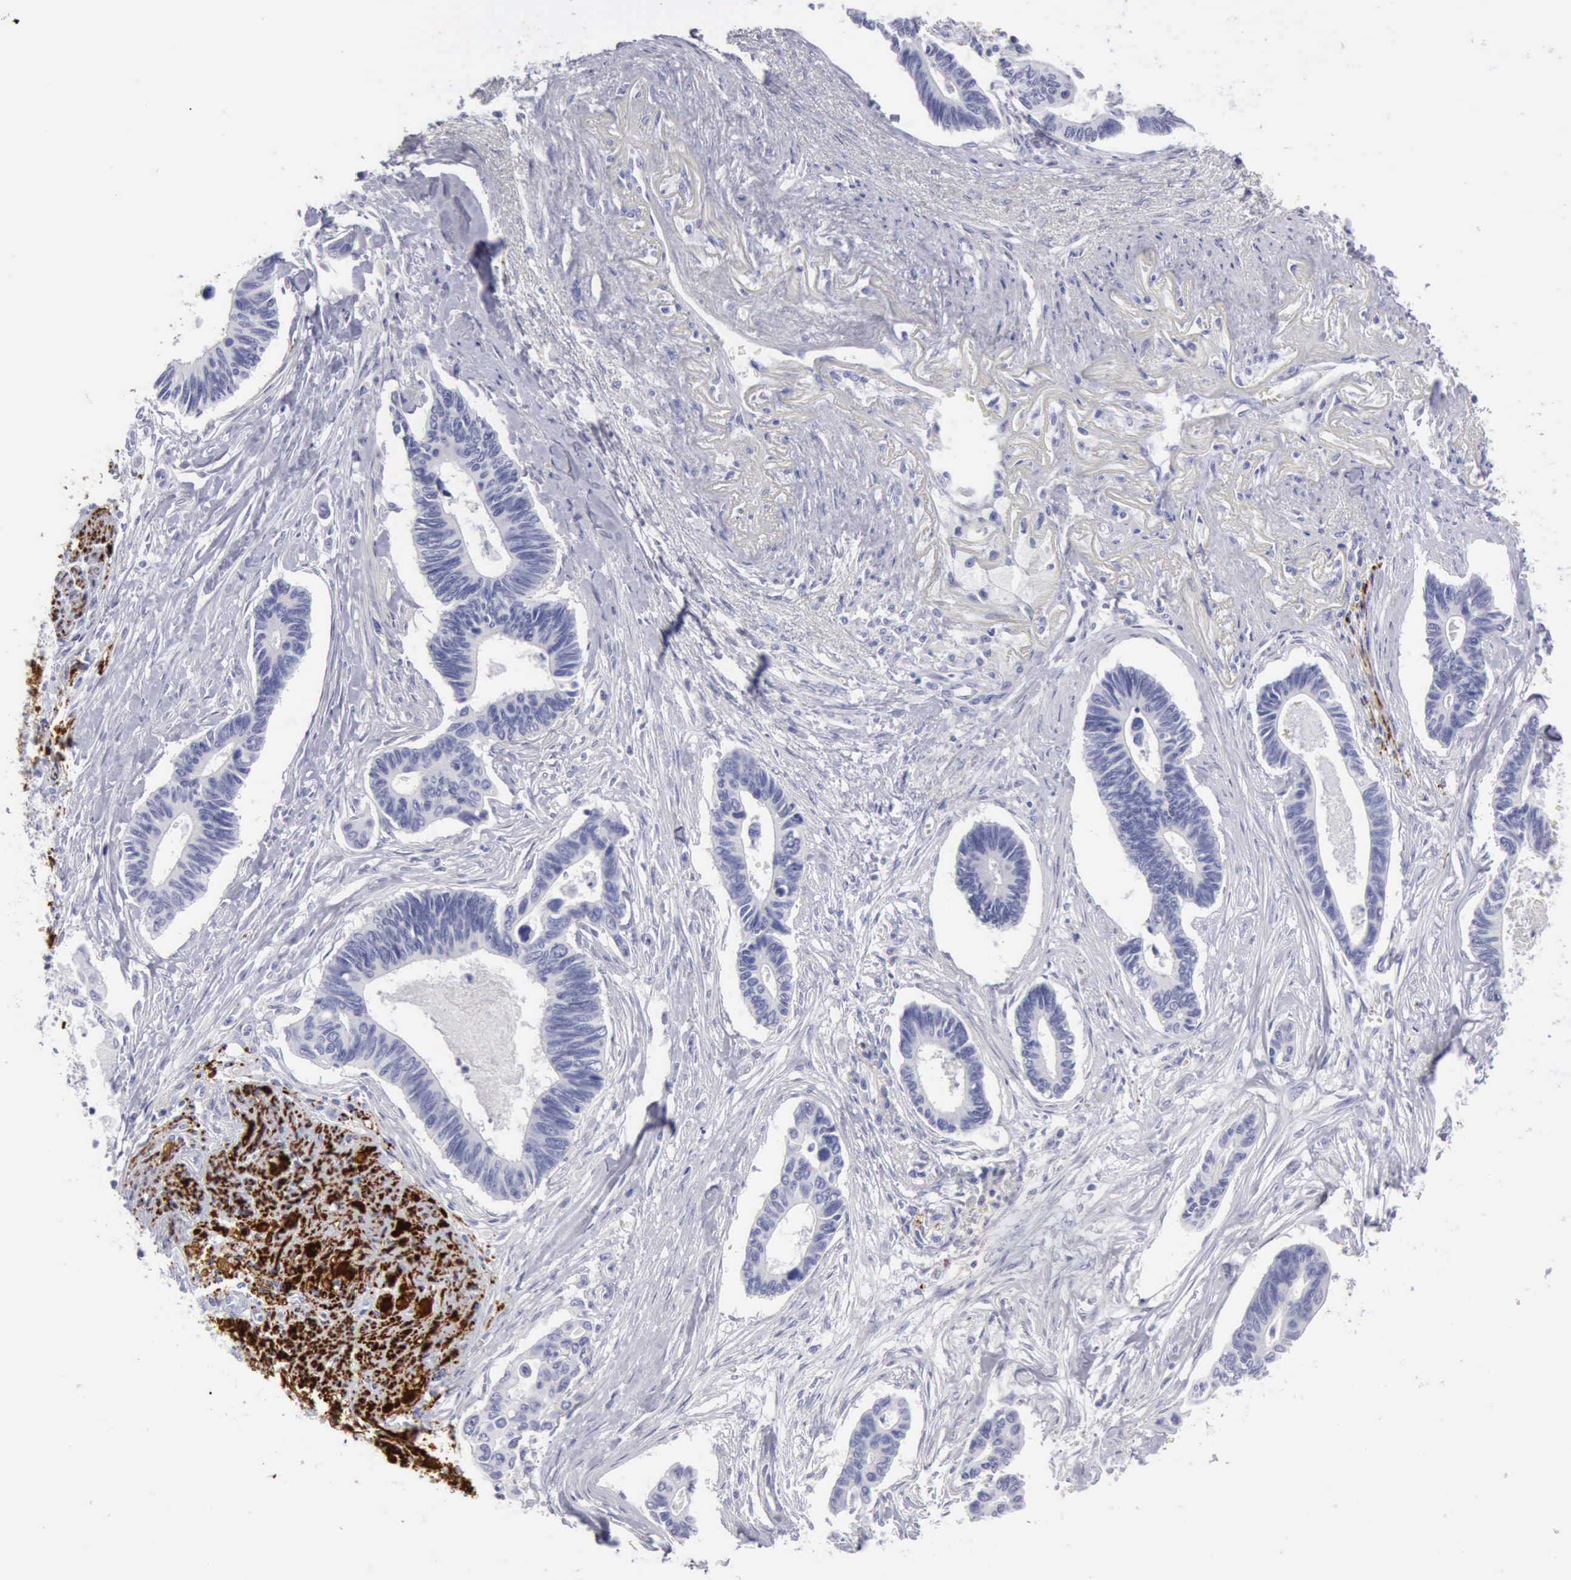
{"staining": {"intensity": "negative", "quantity": "none", "location": "none"}, "tissue": "pancreatic cancer", "cell_type": "Tumor cells", "image_type": "cancer", "snomed": [{"axis": "morphology", "description": "Adenocarcinoma, NOS"}, {"axis": "topography", "description": "Pancreas"}], "caption": "Immunohistochemistry (IHC) of human pancreatic cancer (adenocarcinoma) exhibits no positivity in tumor cells.", "gene": "NCAM1", "patient": {"sex": "female", "age": 70}}